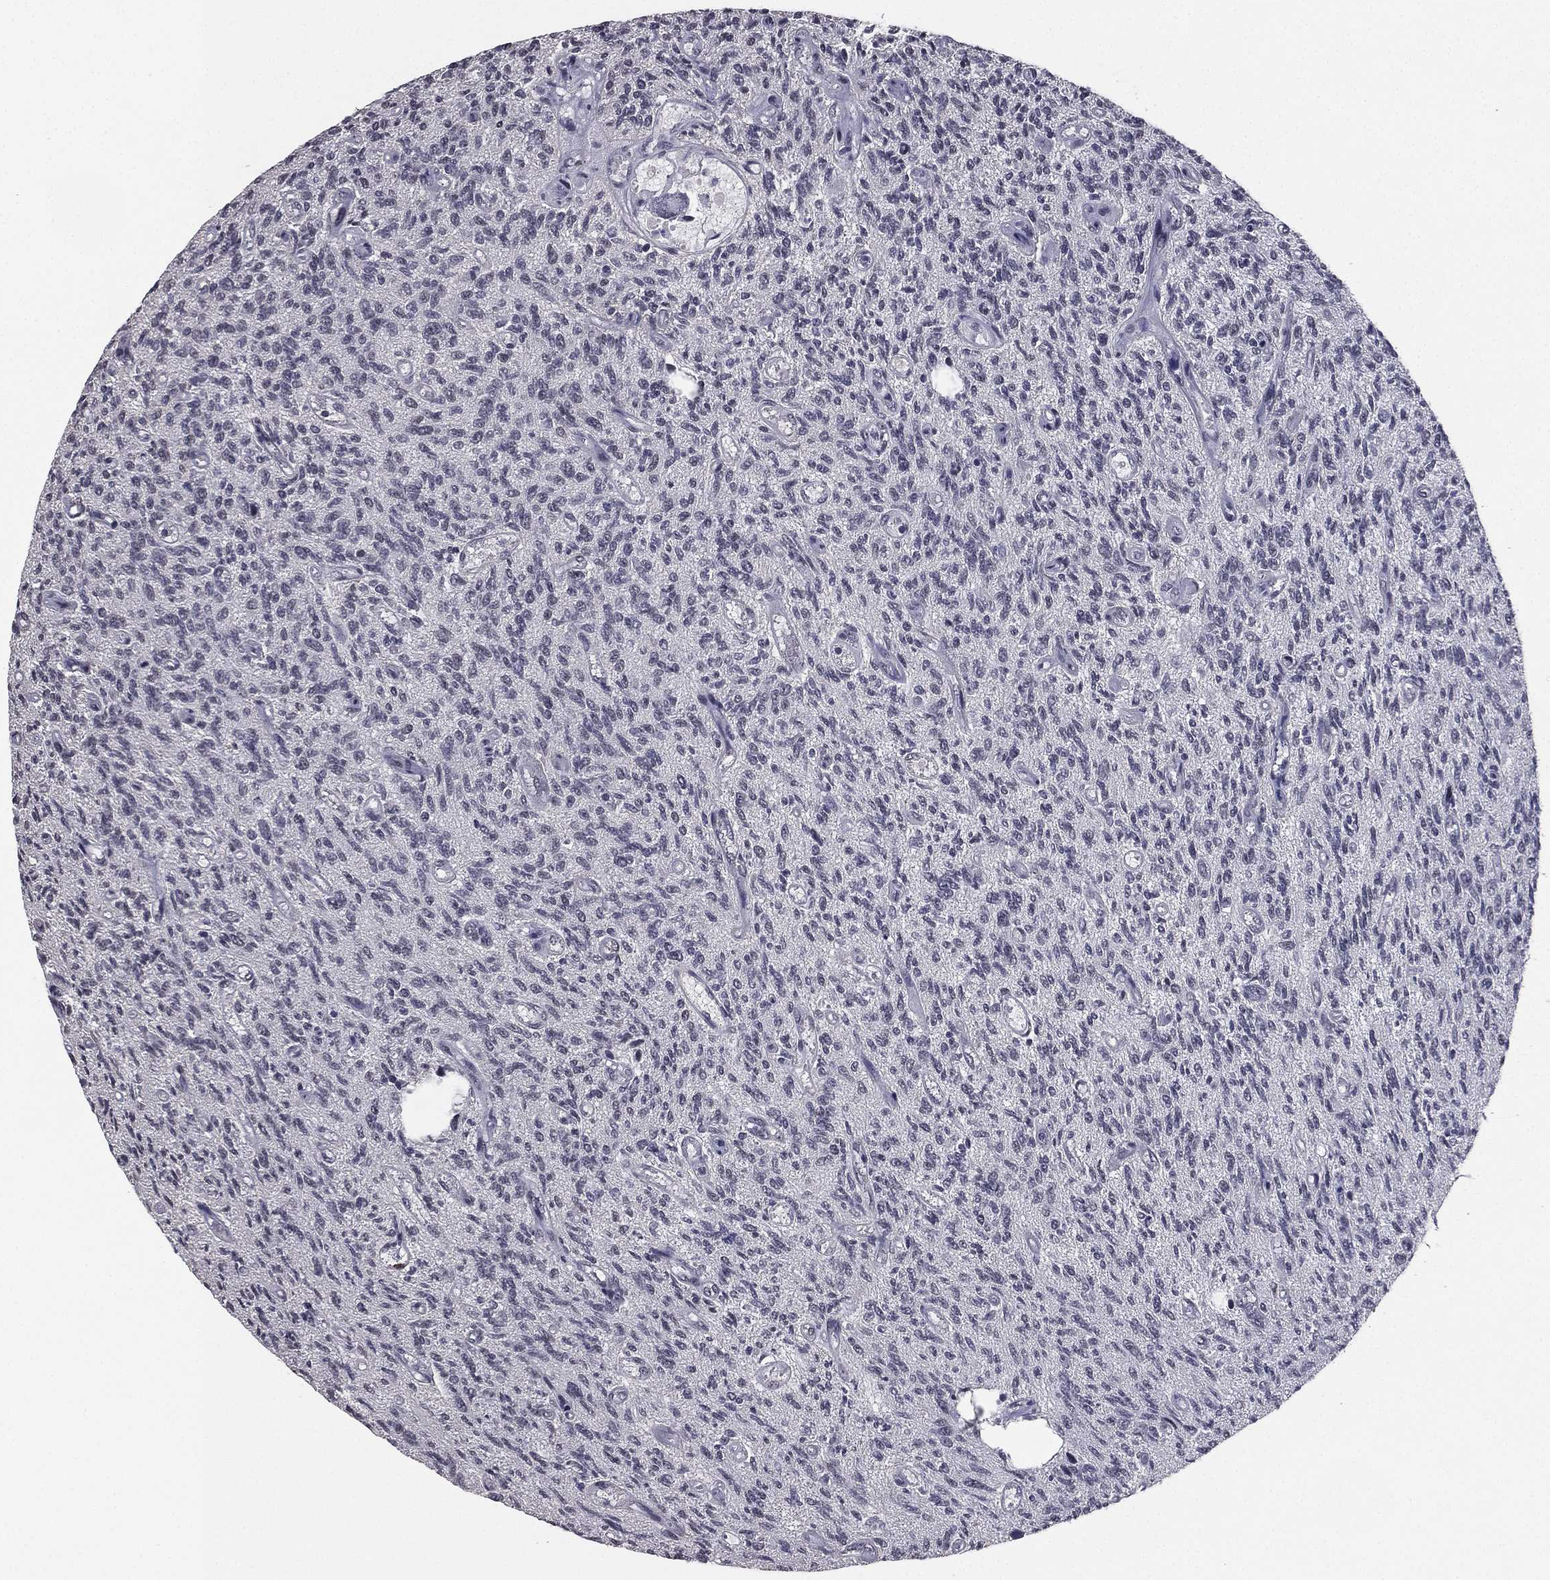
{"staining": {"intensity": "negative", "quantity": "none", "location": "none"}, "tissue": "glioma", "cell_type": "Tumor cells", "image_type": "cancer", "snomed": [{"axis": "morphology", "description": "Glioma, malignant, High grade"}, {"axis": "topography", "description": "Brain"}], "caption": "A histopathology image of glioma stained for a protein displays no brown staining in tumor cells. The staining was performed using DAB (3,3'-diaminobenzidine) to visualize the protein expression in brown, while the nuclei were stained in blue with hematoxylin (Magnification: 20x).", "gene": "RARB", "patient": {"sex": "male", "age": 64}}